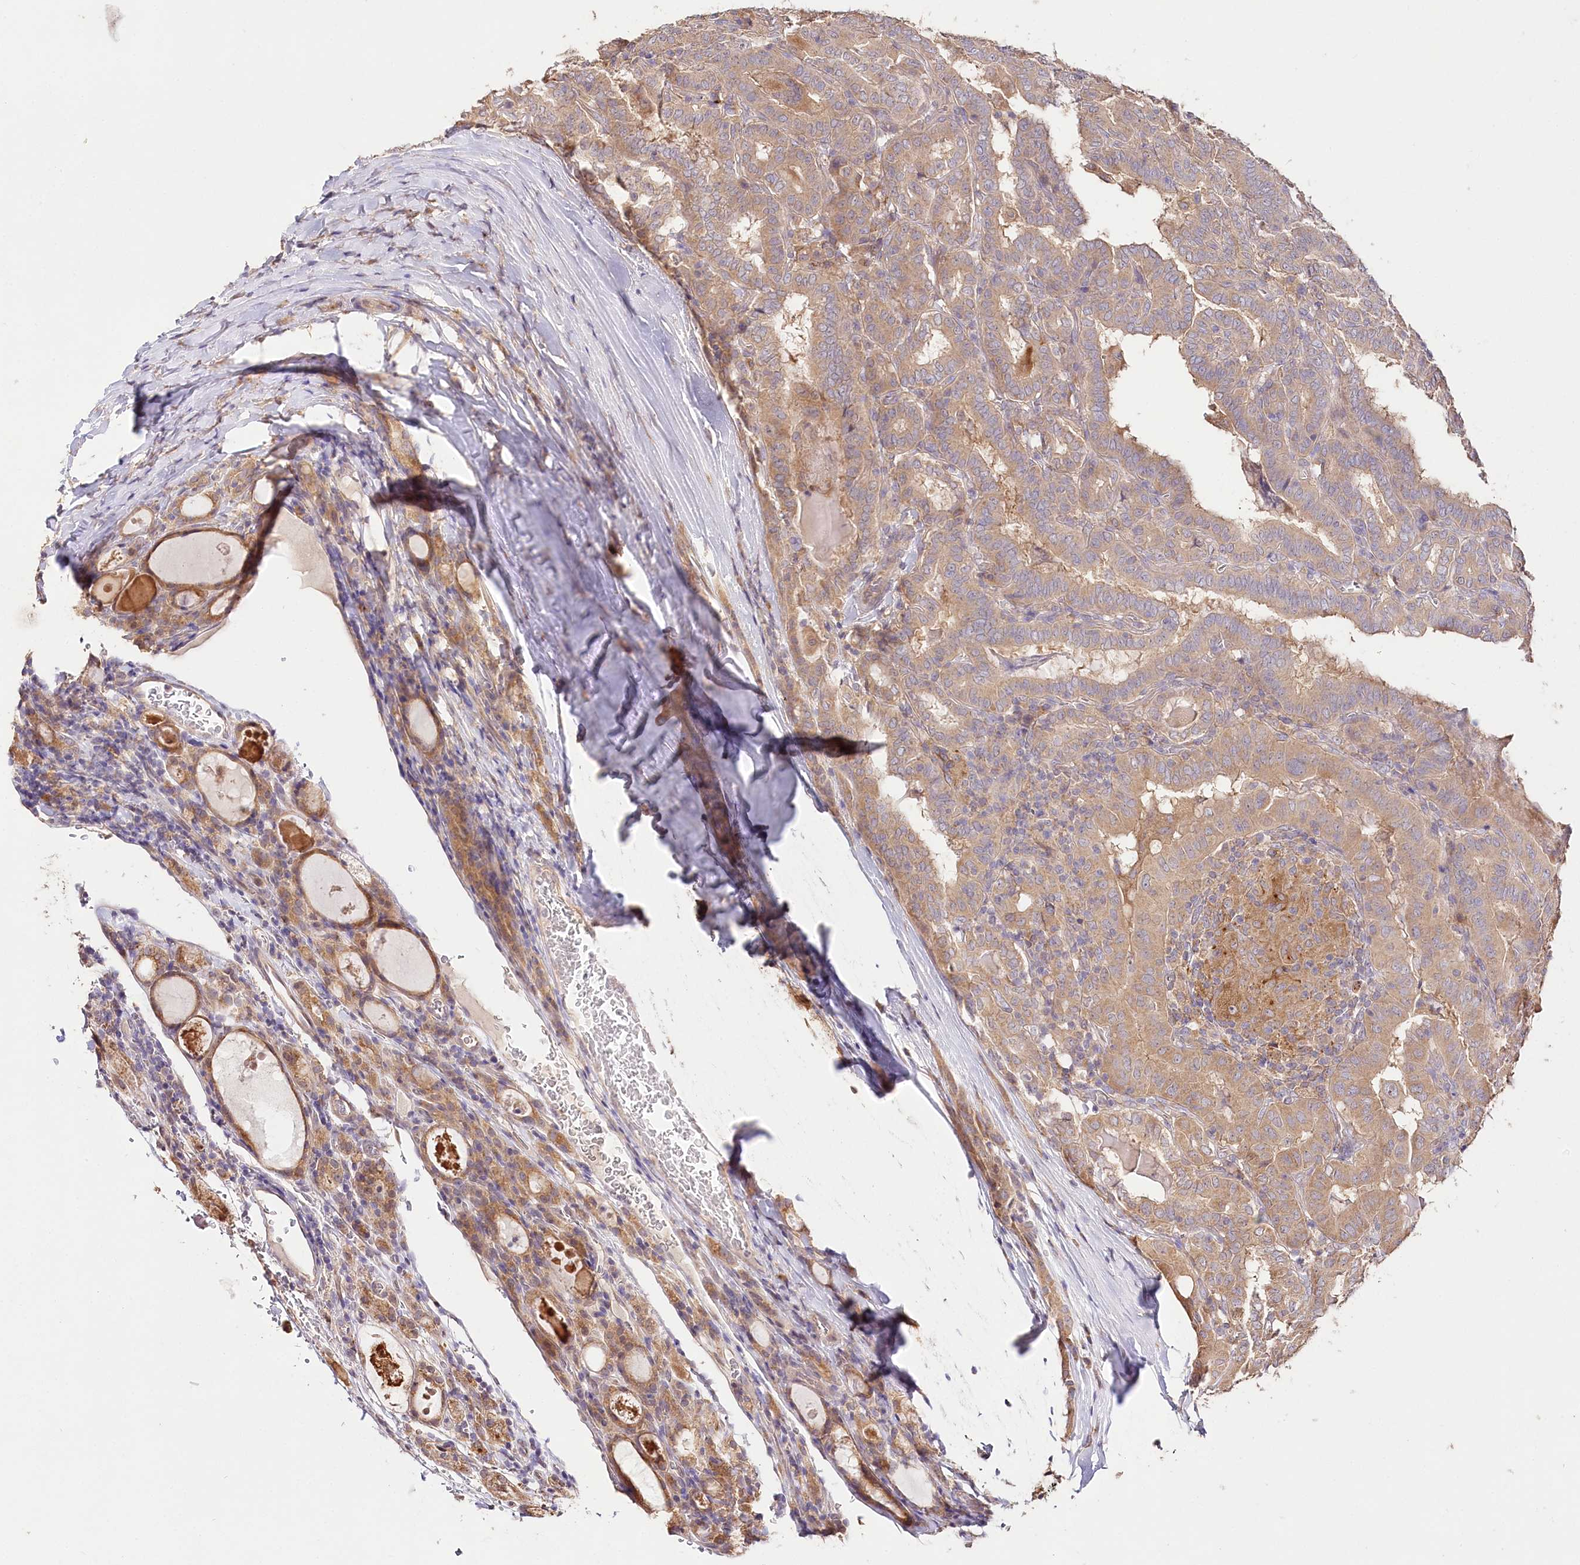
{"staining": {"intensity": "moderate", "quantity": ">75%", "location": "cytoplasmic/membranous"}, "tissue": "thyroid cancer", "cell_type": "Tumor cells", "image_type": "cancer", "snomed": [{"axis": "morphology", "description": "Papillary adenocarcinoma, NOS"}, {"axis": "topography", "description": "Thyroid gland"}], "caption": "Protein expression analysis of human thyroid cancer (papillary adenocarcinoma) reveals moderate cytoplasmic/membranous positivity in about >75% of tumor cells.", "gene": "DMXL1", "patient": {"sex": "female", "age": 72}}